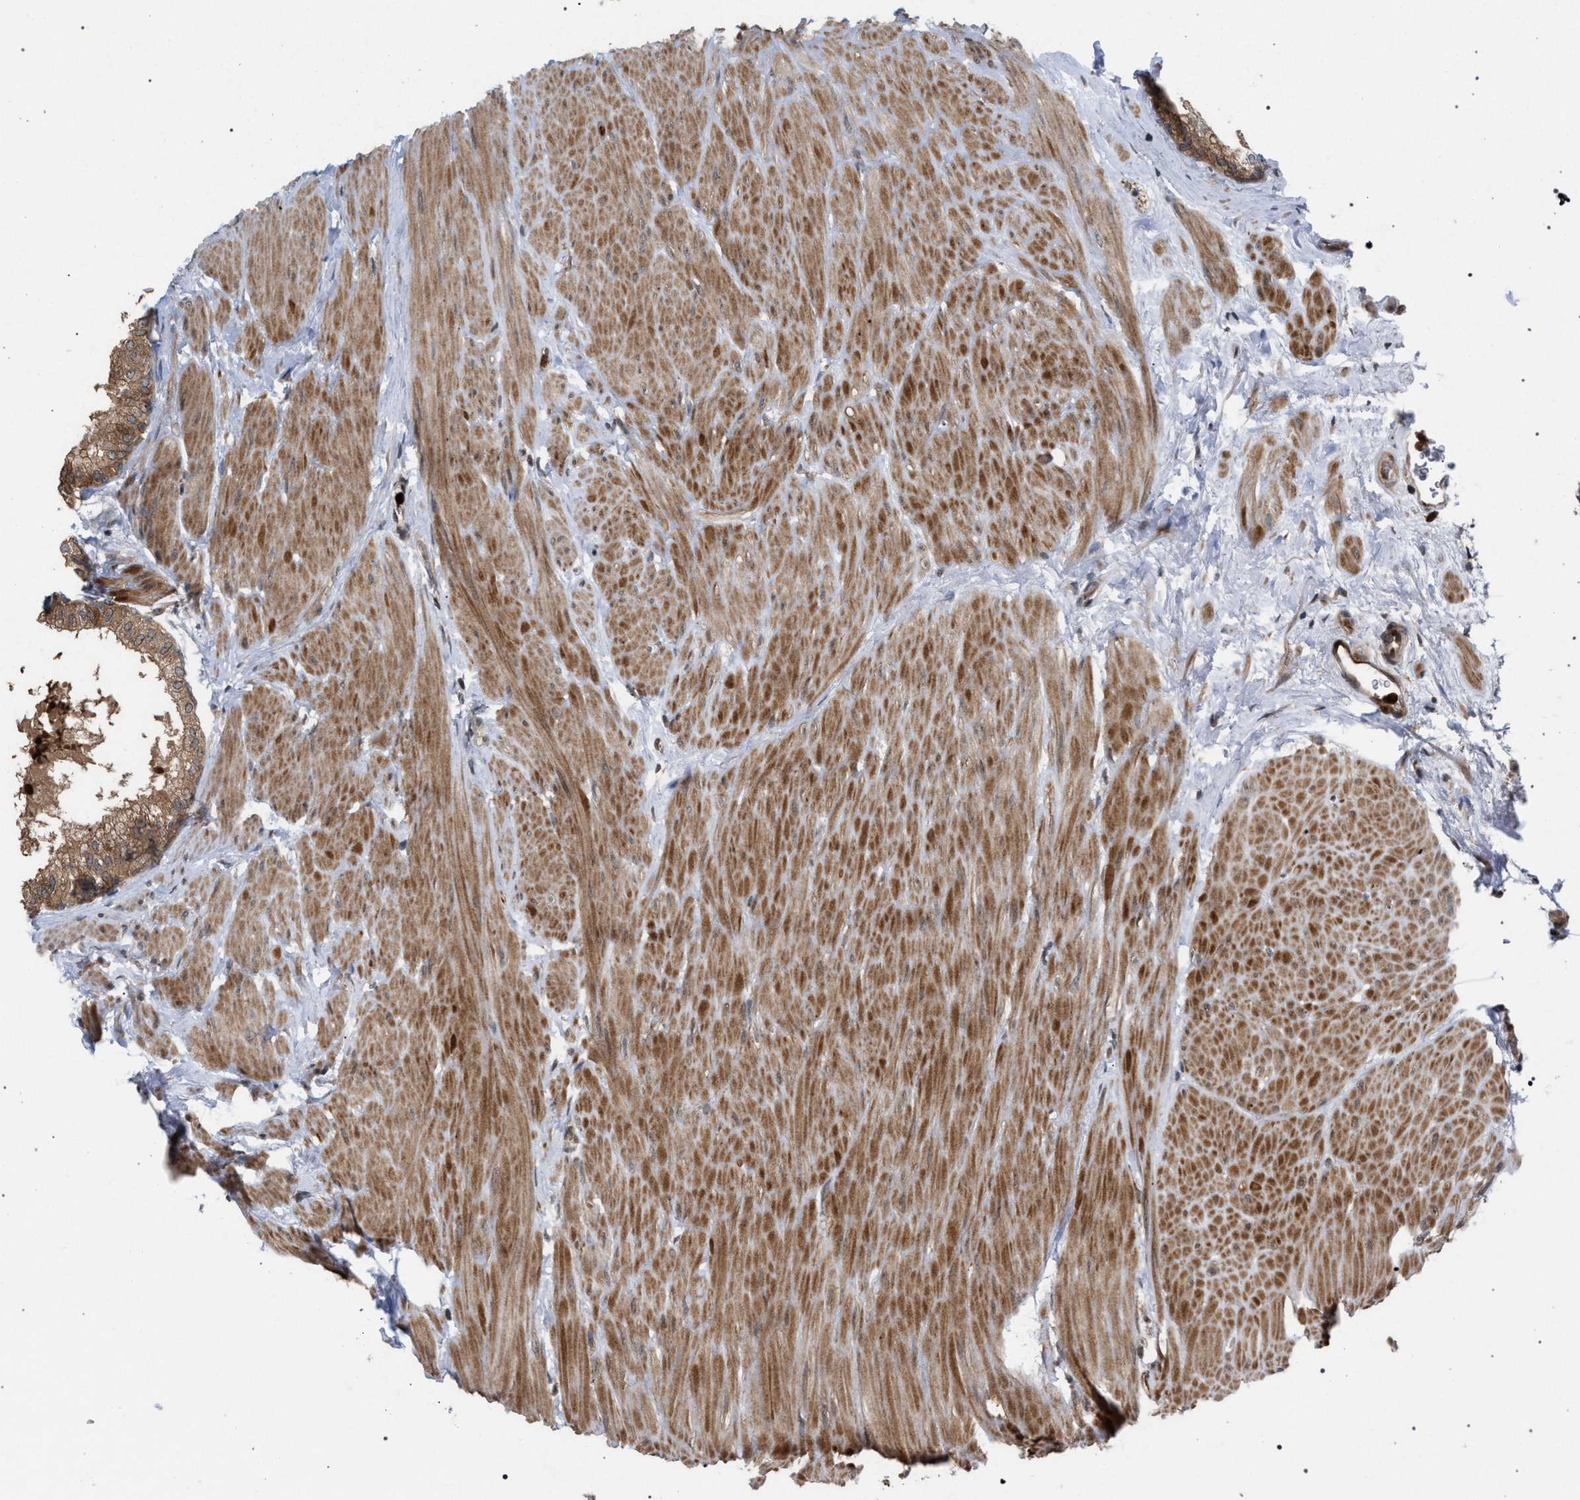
{"staining": {"intensity": "moderate", "quantity": "<25%", "location": "cytoplasmic/membranous"}, "tissue": "prostate", "cell_type": "Glandular cells", "image_type": "normal", "snomed": [{"axis": "morphology", "description": "Normal tissue, NOS"}, {"axis": "topography", "description": "Prostate"}], "caption": "Benign prostate demonstrates moderate cytoplasmic/membranous staining in about <25% of glandular cells, visualized by immunohistochemistry.", "gene": "IRAK4", "patient": {"sex": "male", "age": 60}}